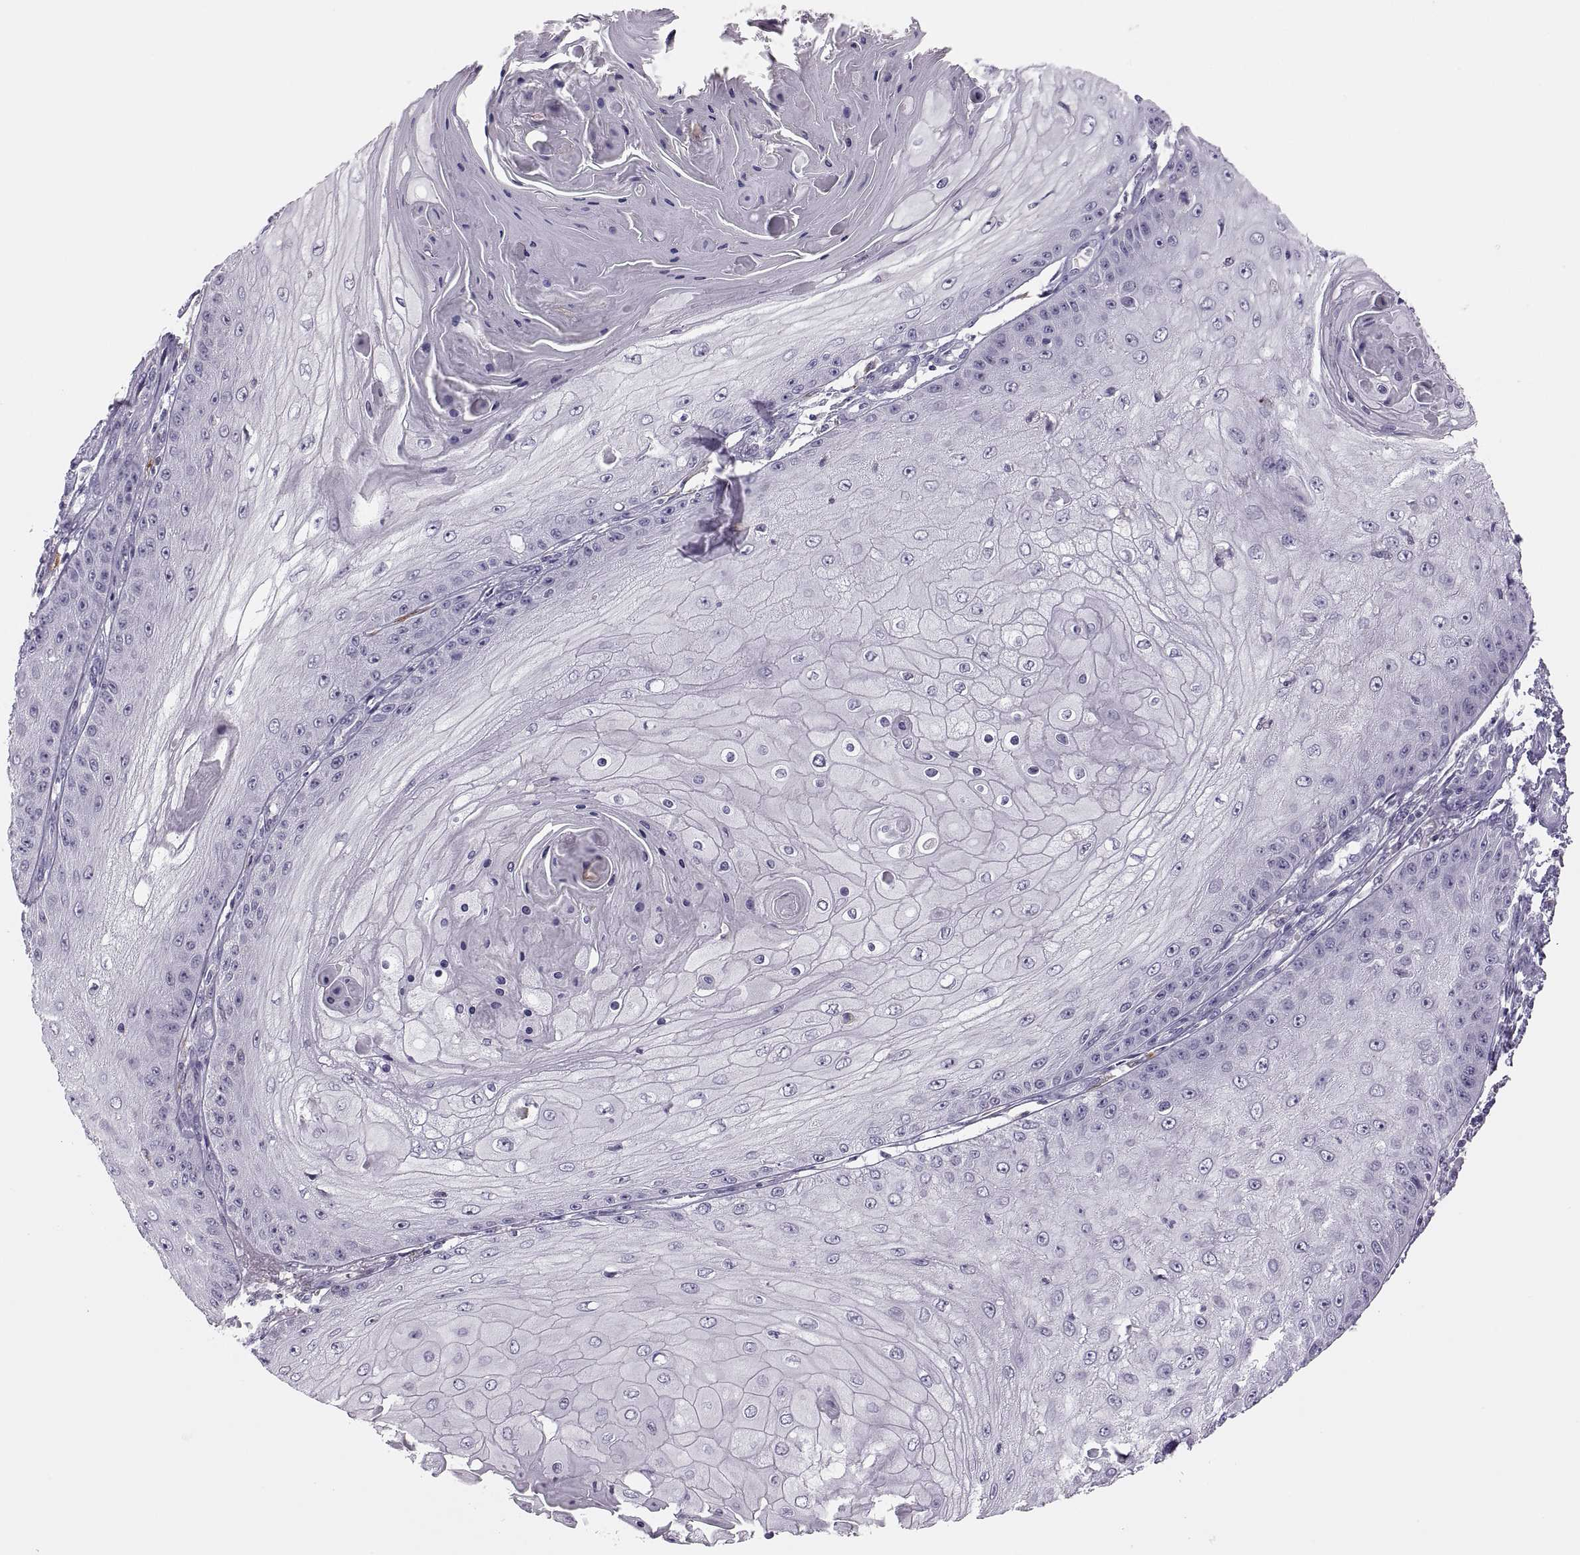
{"staining": {"intensity": "negative", "quantity": "none", "location": "none"}, "tissue": "skin cancer", "cell_type": "Tumor cells", "image_type": "cancer", "snomed": [{"axis": "morphology", "description": "Squamous cell carcinoma, NOS"}, {"axis": "topography", "description": "Skin"}], "caption": "Immunohistochemistry of human squamous cell carcinoma (skin) shows no expression in tumor cells.", "gene": "CHCT1", "patient": {"sex": "male", "age": 70}}